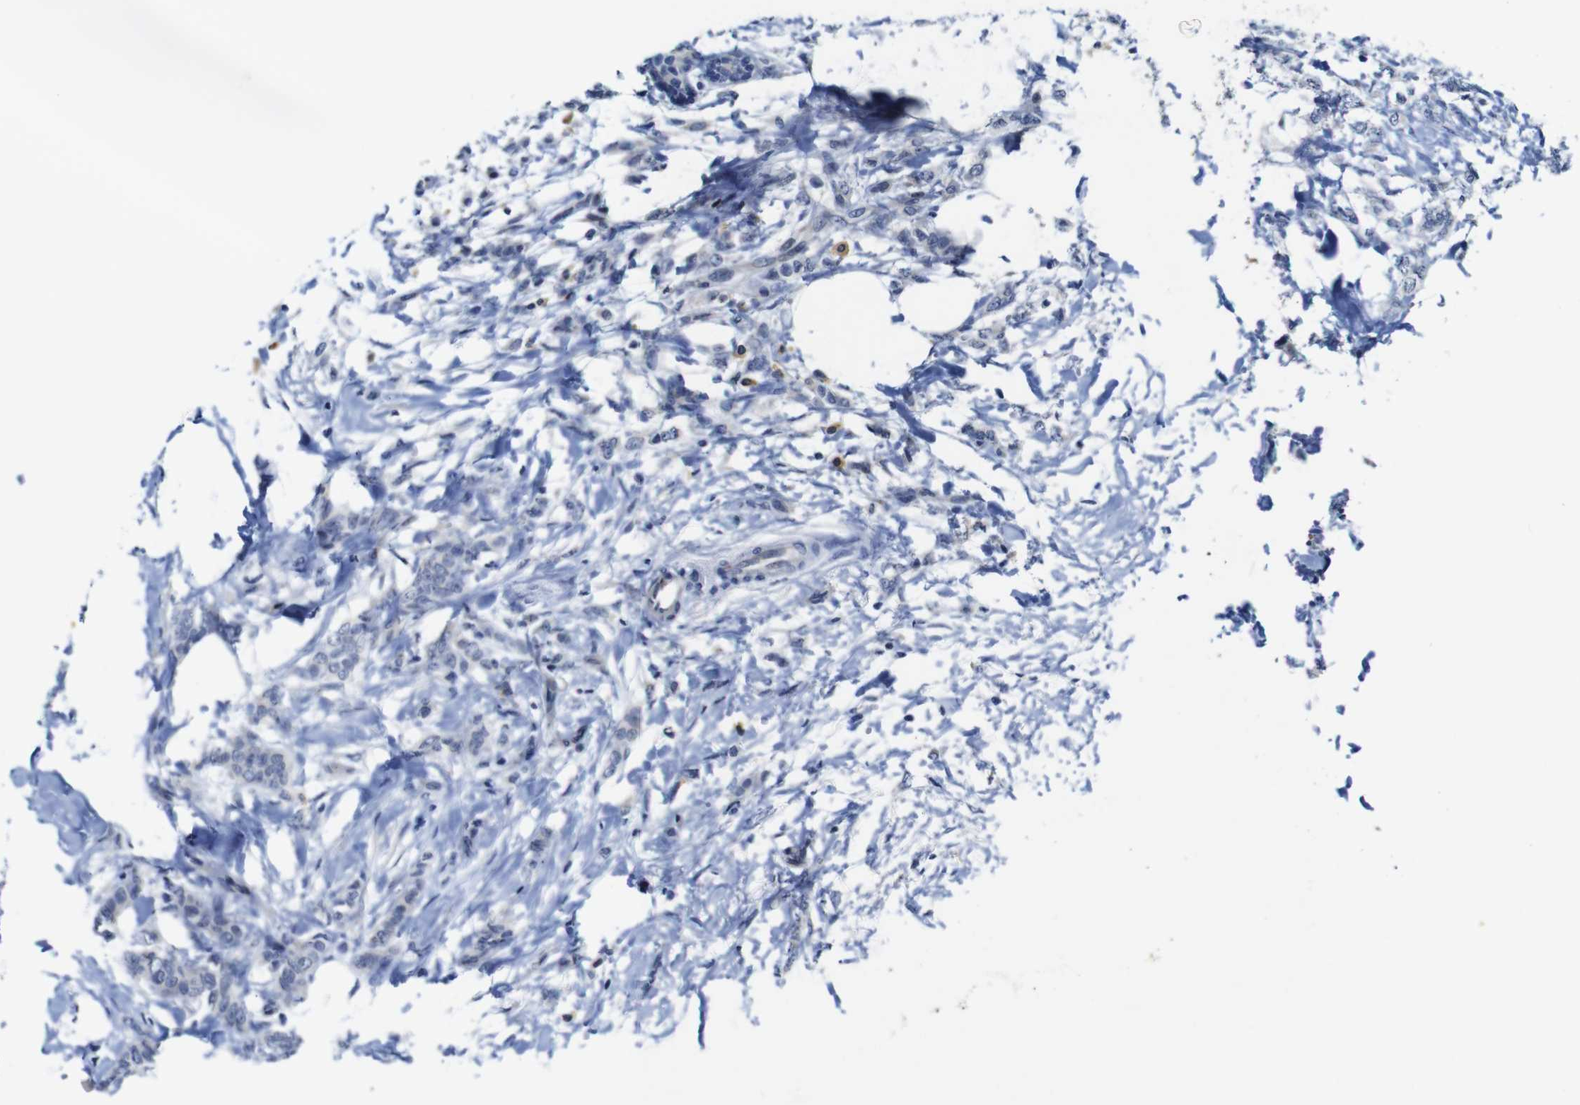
{"staining": {"intensity": "negative", "quantity": "none", "location": "none"}, "tissue": "breast cancer", "cell_type": "Tumor cells", "image_type": "cancer", "snomed": [{"axis": "morphology", "description": "Lobular carcinoma, in situ"}, {"axis": "morphology", "description": "Lobular carcinoma"}, {"axis": "topography", "description": "Breast"}], "caption": "Lobular carcinoma in situ (breast) stained for a protein using immunohistochemistry (IHC) reveals no positivity tumor cells.", "gene": "FURIN", "patient": {"sex": "female", "age": 41}}